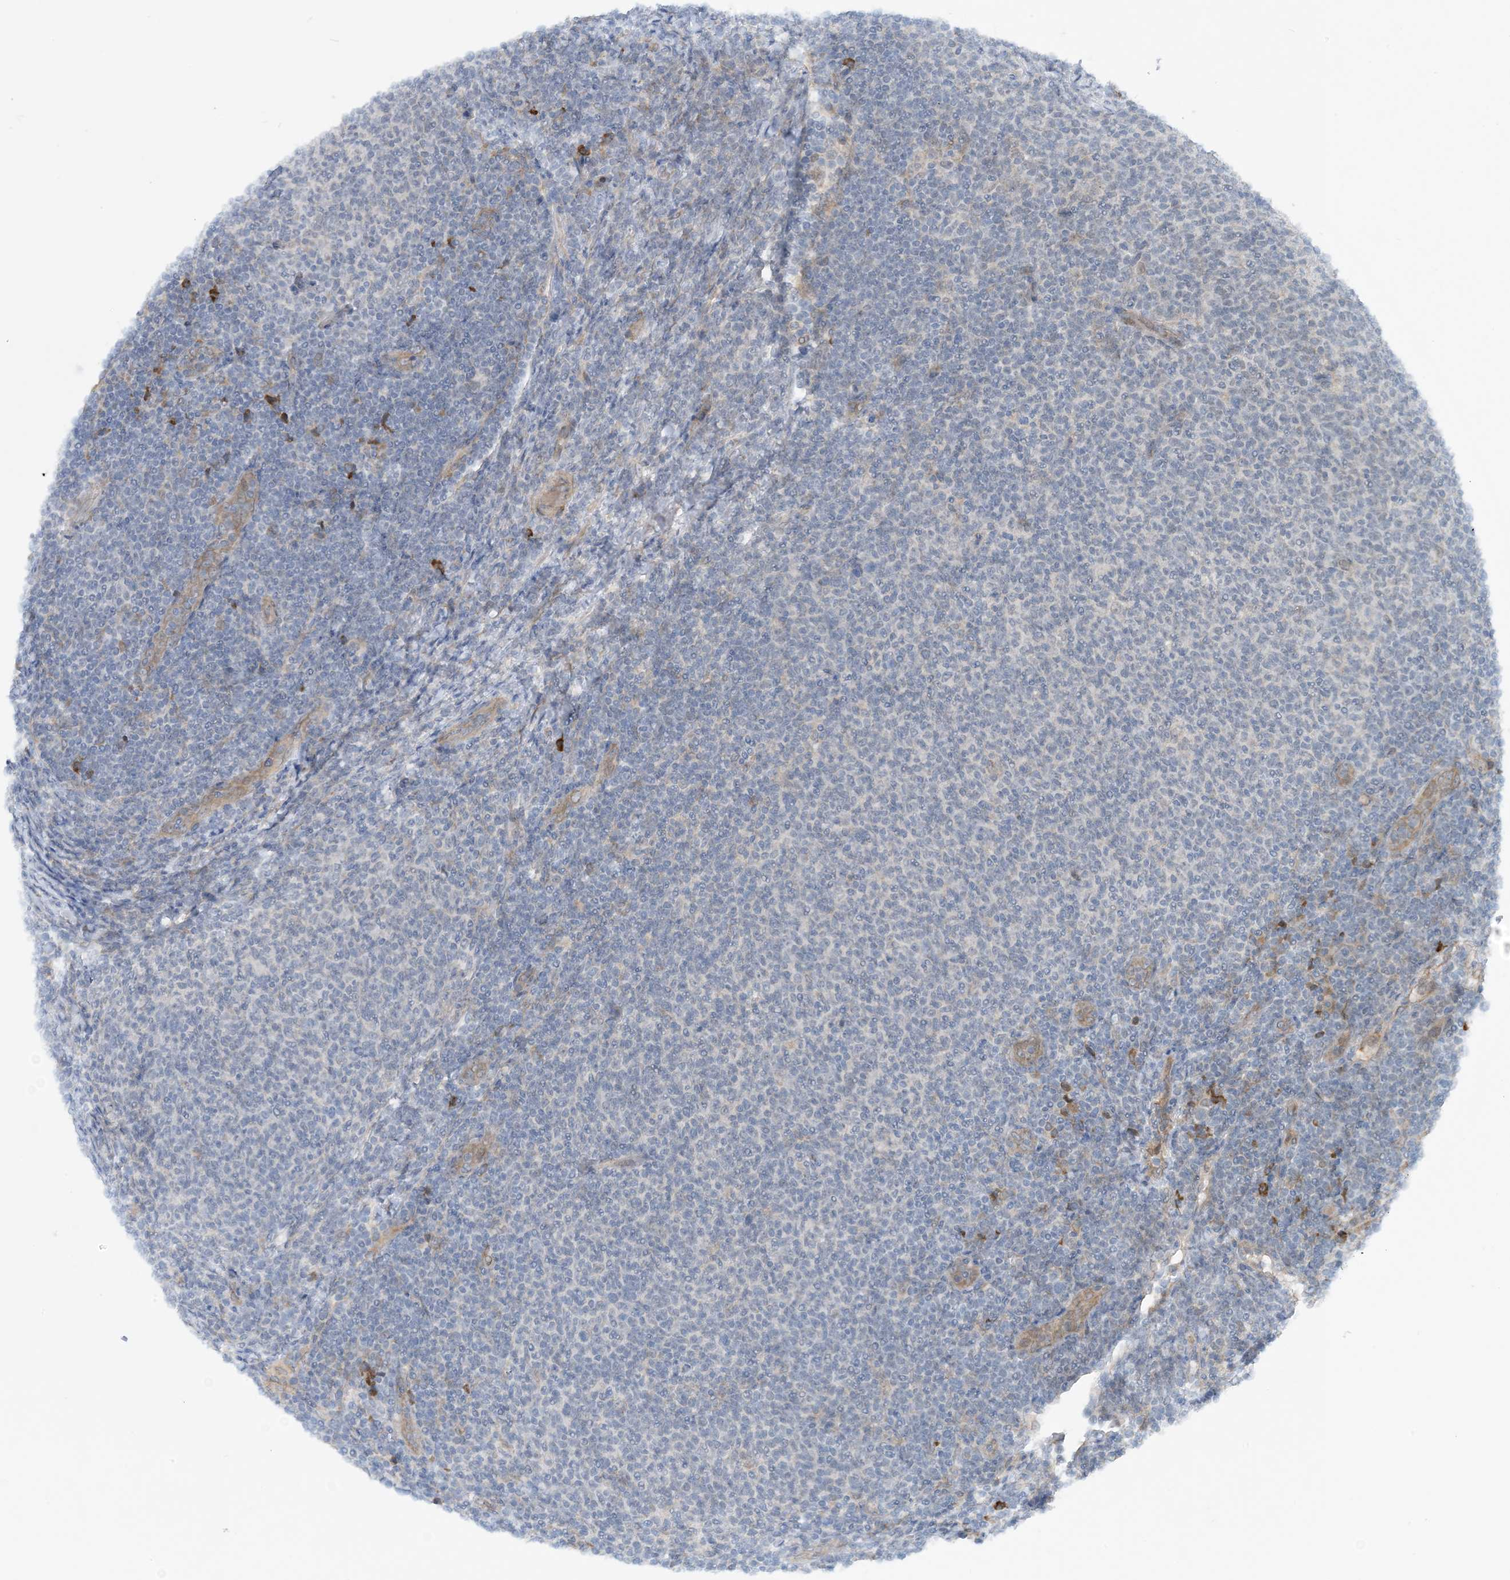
{"staining": {"intensity": "negative", "quantity": "none", "location": "none"}, "tissue": "lymphoma", "cell_type": "Tumor cells", "image_type": "cancer", "snomed": [{"axis": "morphology", "description": "Malignant lymphoma, non-Hodgkin's type, Low grade"}, {"axis": "topography", "description": "Lymph node"}], "caption": "Micrograph shows no significant protein staining in tumor cells of malignant lymphoma, non-Hodgkin's type (low-grade).", "gene": "PHOSPHO2", "patient": {"sex": "male", "age": 66}}